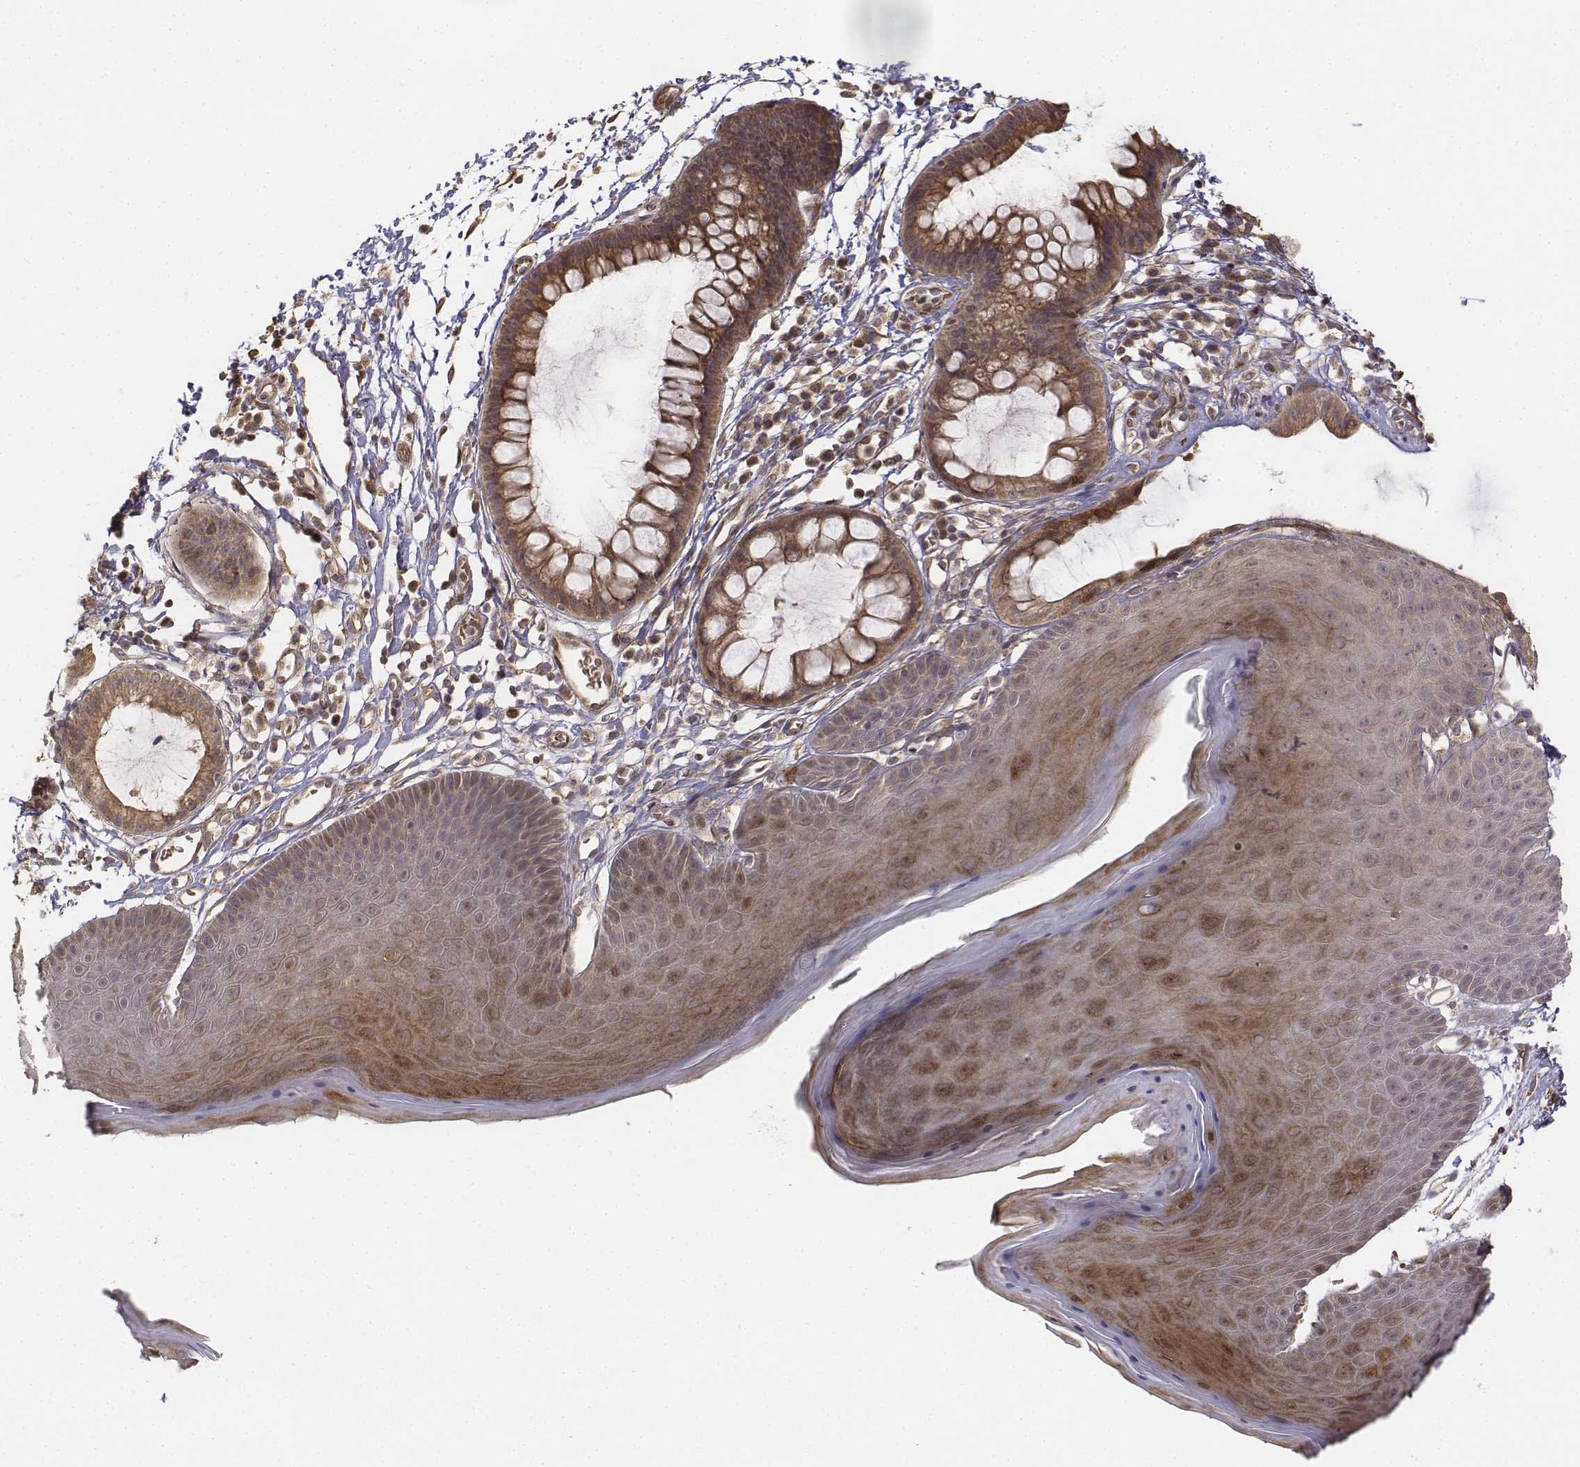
{"staining": {"intensity": "moderate", "quantity": "25%-75%", "location": "cytoplasmic/membranous"}, "tissue": "skin", "cell_type": "Epidermal cells", "image_type": "normal", "snomed": [{"axis": "morphology", "description": "Normal tissue, NOS"}, {"axis": "topography", "description": "Anal"}], "caption": "Immunohistochemical staining of normal human skin exhibits 25%-75% levels of moderate cytoplasmic/membranous protein positivity in approximately 25%-75% of epidermal cells.", "gene": "FBXO21", "patient": {"sex": "male", "age": 53}}